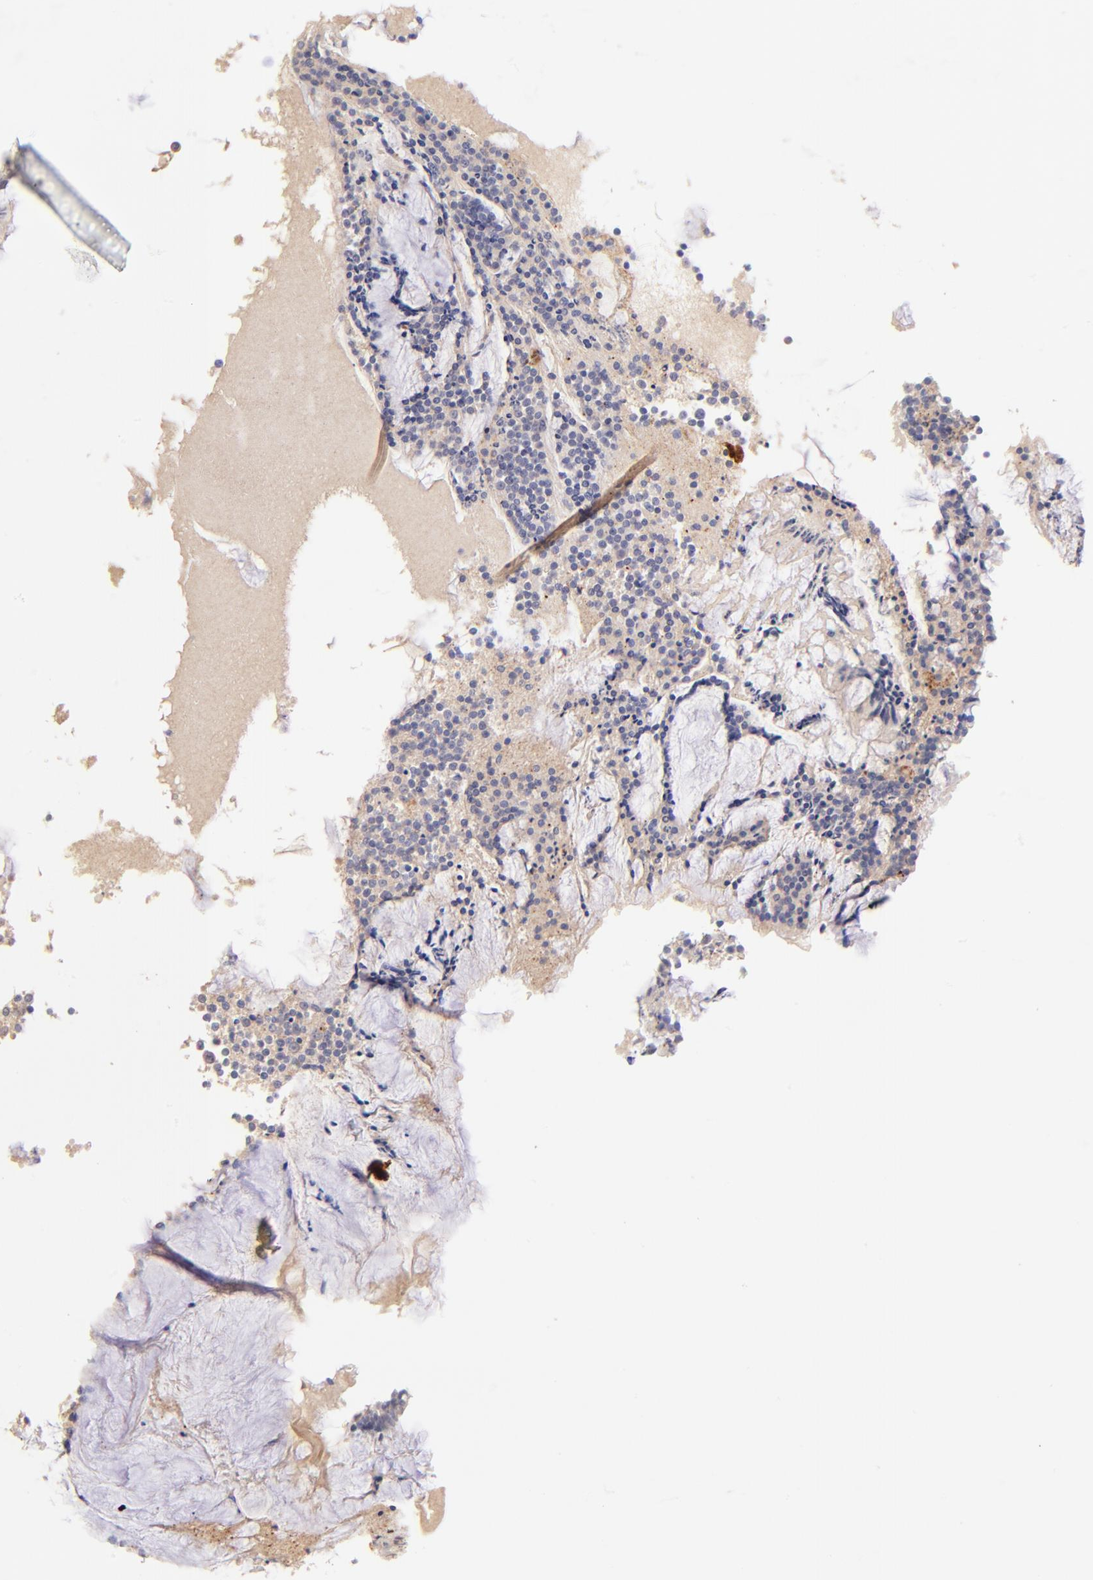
{"staining": {"intensity": "weak", "quantity": "25%-75%", "location": "cytoplasmic/membranous"}, "tissue": "appendix", "cell_type": "Glandular cells", "image_type": "normal", "snomed": [{"axis": "morphology", "description": "Normal tissue, NOS"}, {"axis": "topography", "description": "Appendix"}], "caption": "IHC (DAB) staining of benign human appendix displays weak cytoplasmic/membranous protein positivity in approximately 25%-75% of glandular cells. (DAB IHC, brown staining for protein, blue staining for nuclei).", "gene": "SPARC", "patient": {"sex": "female", "age": 66}}